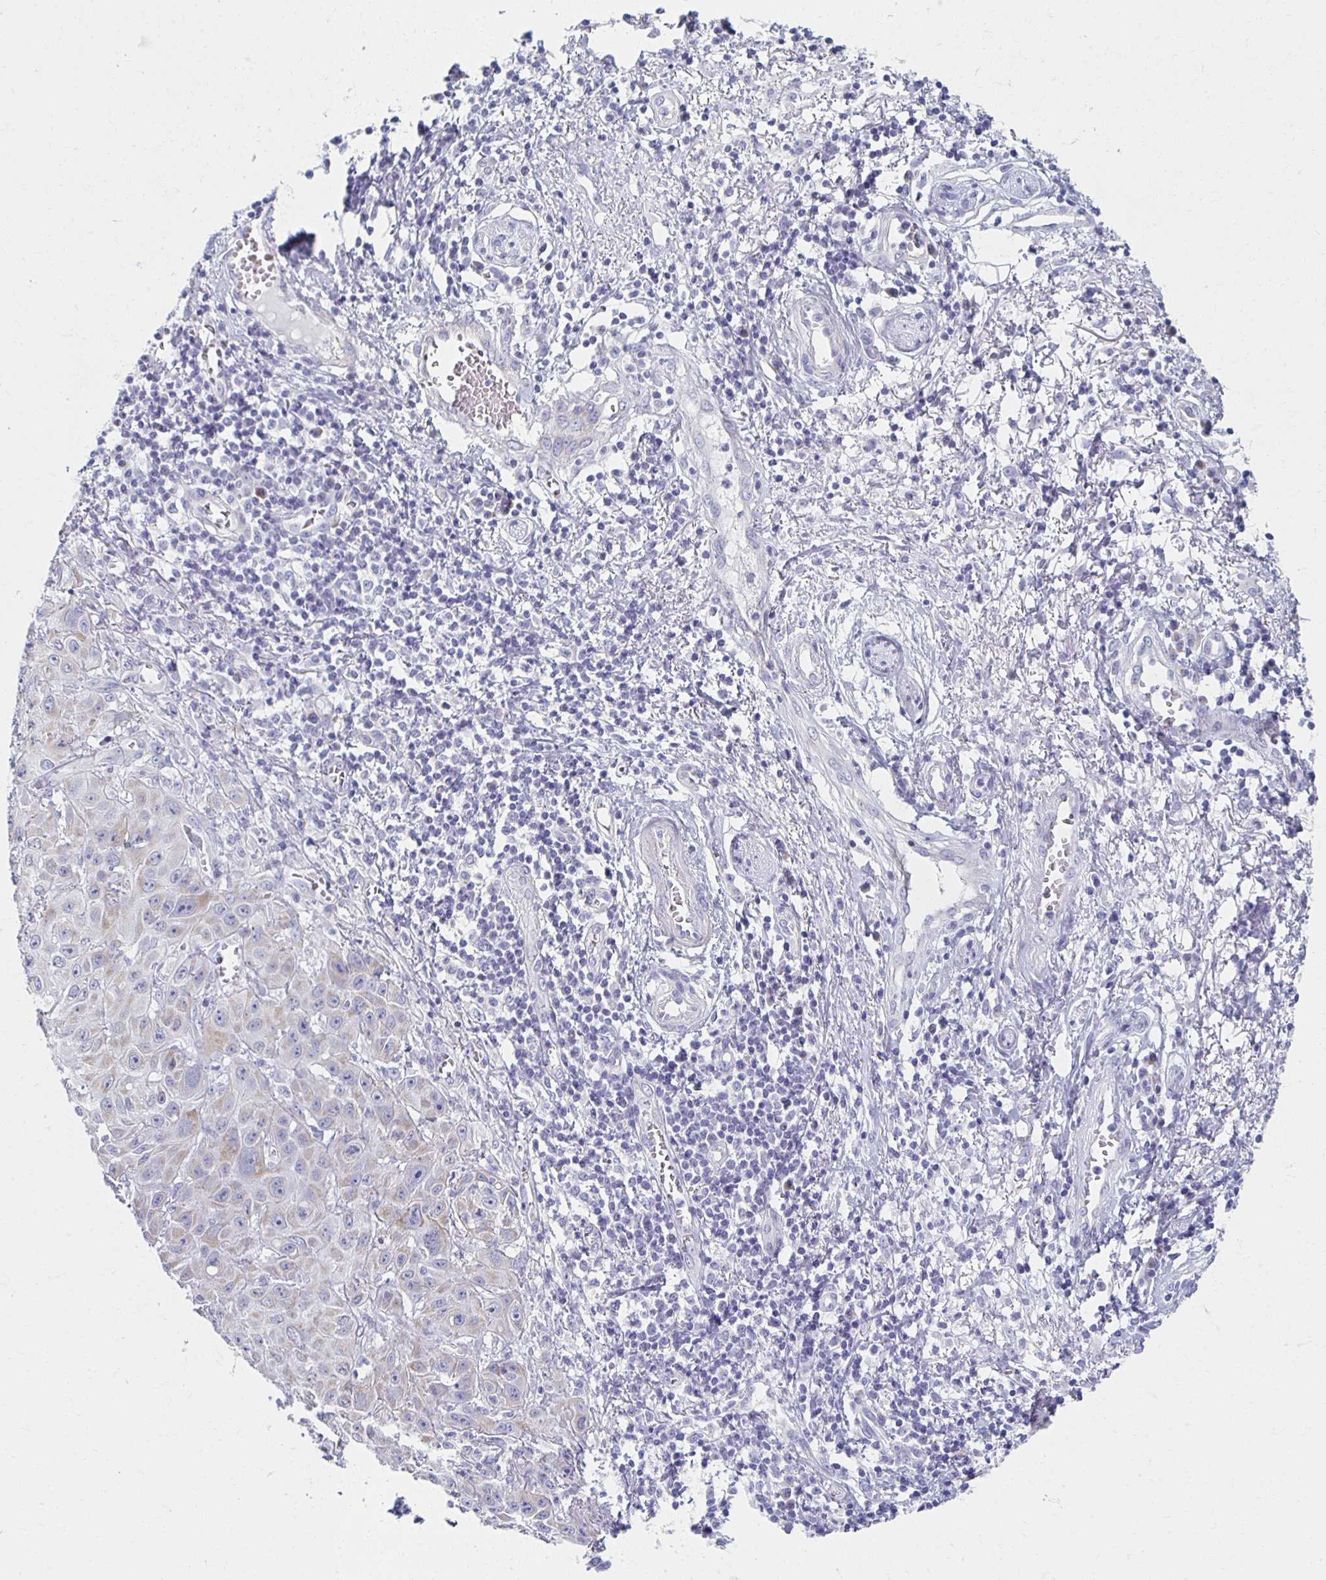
{"staining": {"intensity": "weak", "quantity": "25%-75%", "location": "cytoplasmic/membranous"}, "tissue": "skin cancer", "cell_type": "Tumor cells", "image_type": "cancer", "snomed": [{"axis": "morphology", "description": "Squamous cell carcinoma, NOS"}, {"axis": "topography", "description": "Skin"}, {"axis": "topography", "description": "Vulva"}], "caption": "This image shows immunohistochemistry (IHC) staining of skin squamous cell carcinoma, with low weak cytoplasmic/membranous staining in about 25%-75% of tumor cells.", "gene": "TEX44", "patient": {"sex": "female", "age": 71}}